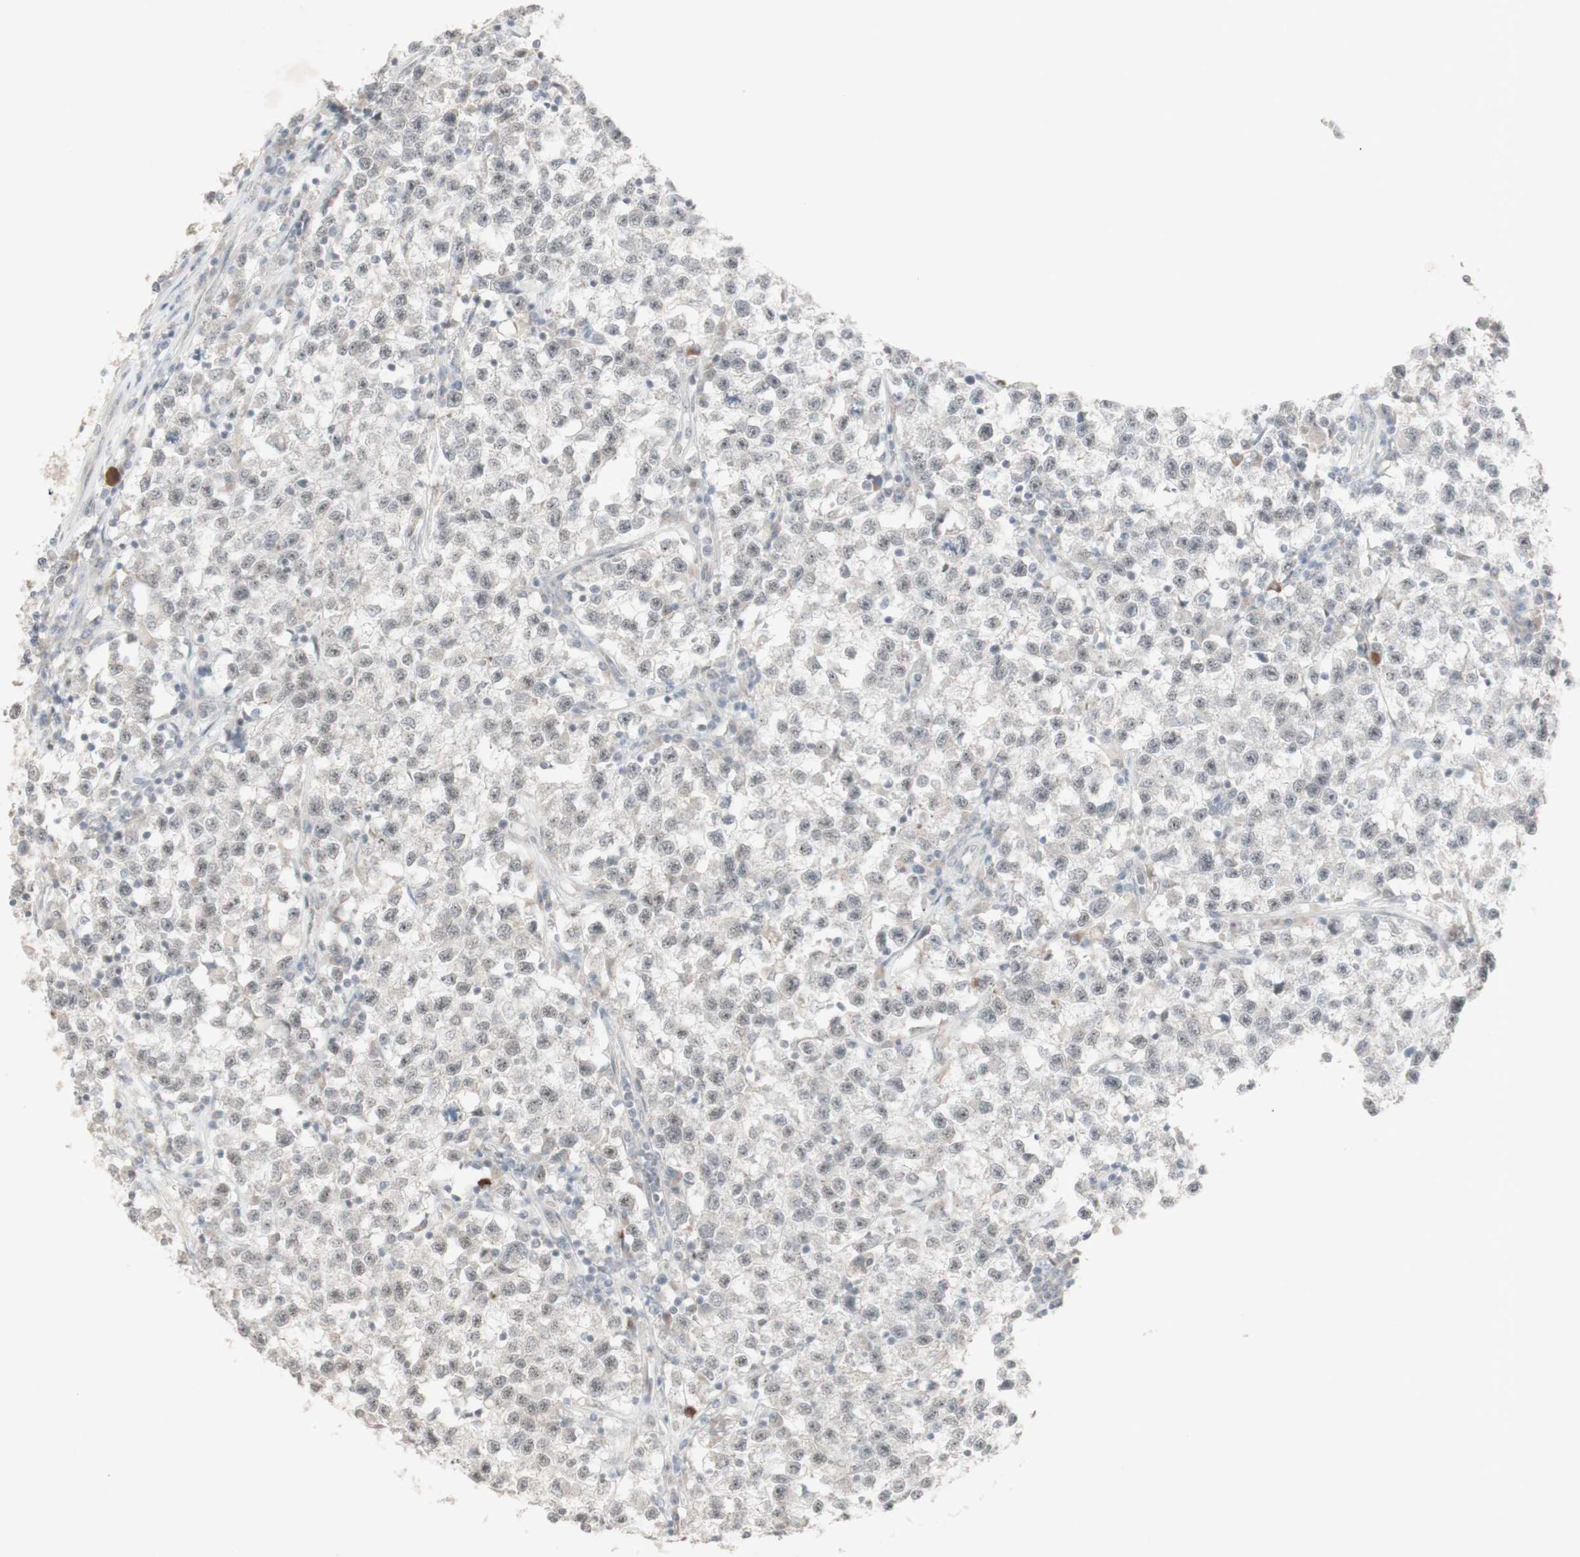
{"staining": {"intensity": "negative", "quantity": "none", "location": "none"}, "tissue": "testis cancer", "cell_type": "Tumor cells", "image_type": "cancer", "snomed": [{"axis": "morphology", "description": "Seminoma, NOS"}, {"axis": "topography", "description": "Testis"}], "caption": "Immunohistochemical staining of seminoma (testis) reveals no significant staining in tumor cells.", "gene": "C1orf116", "patient": {"sex": "male", "age": 22}}